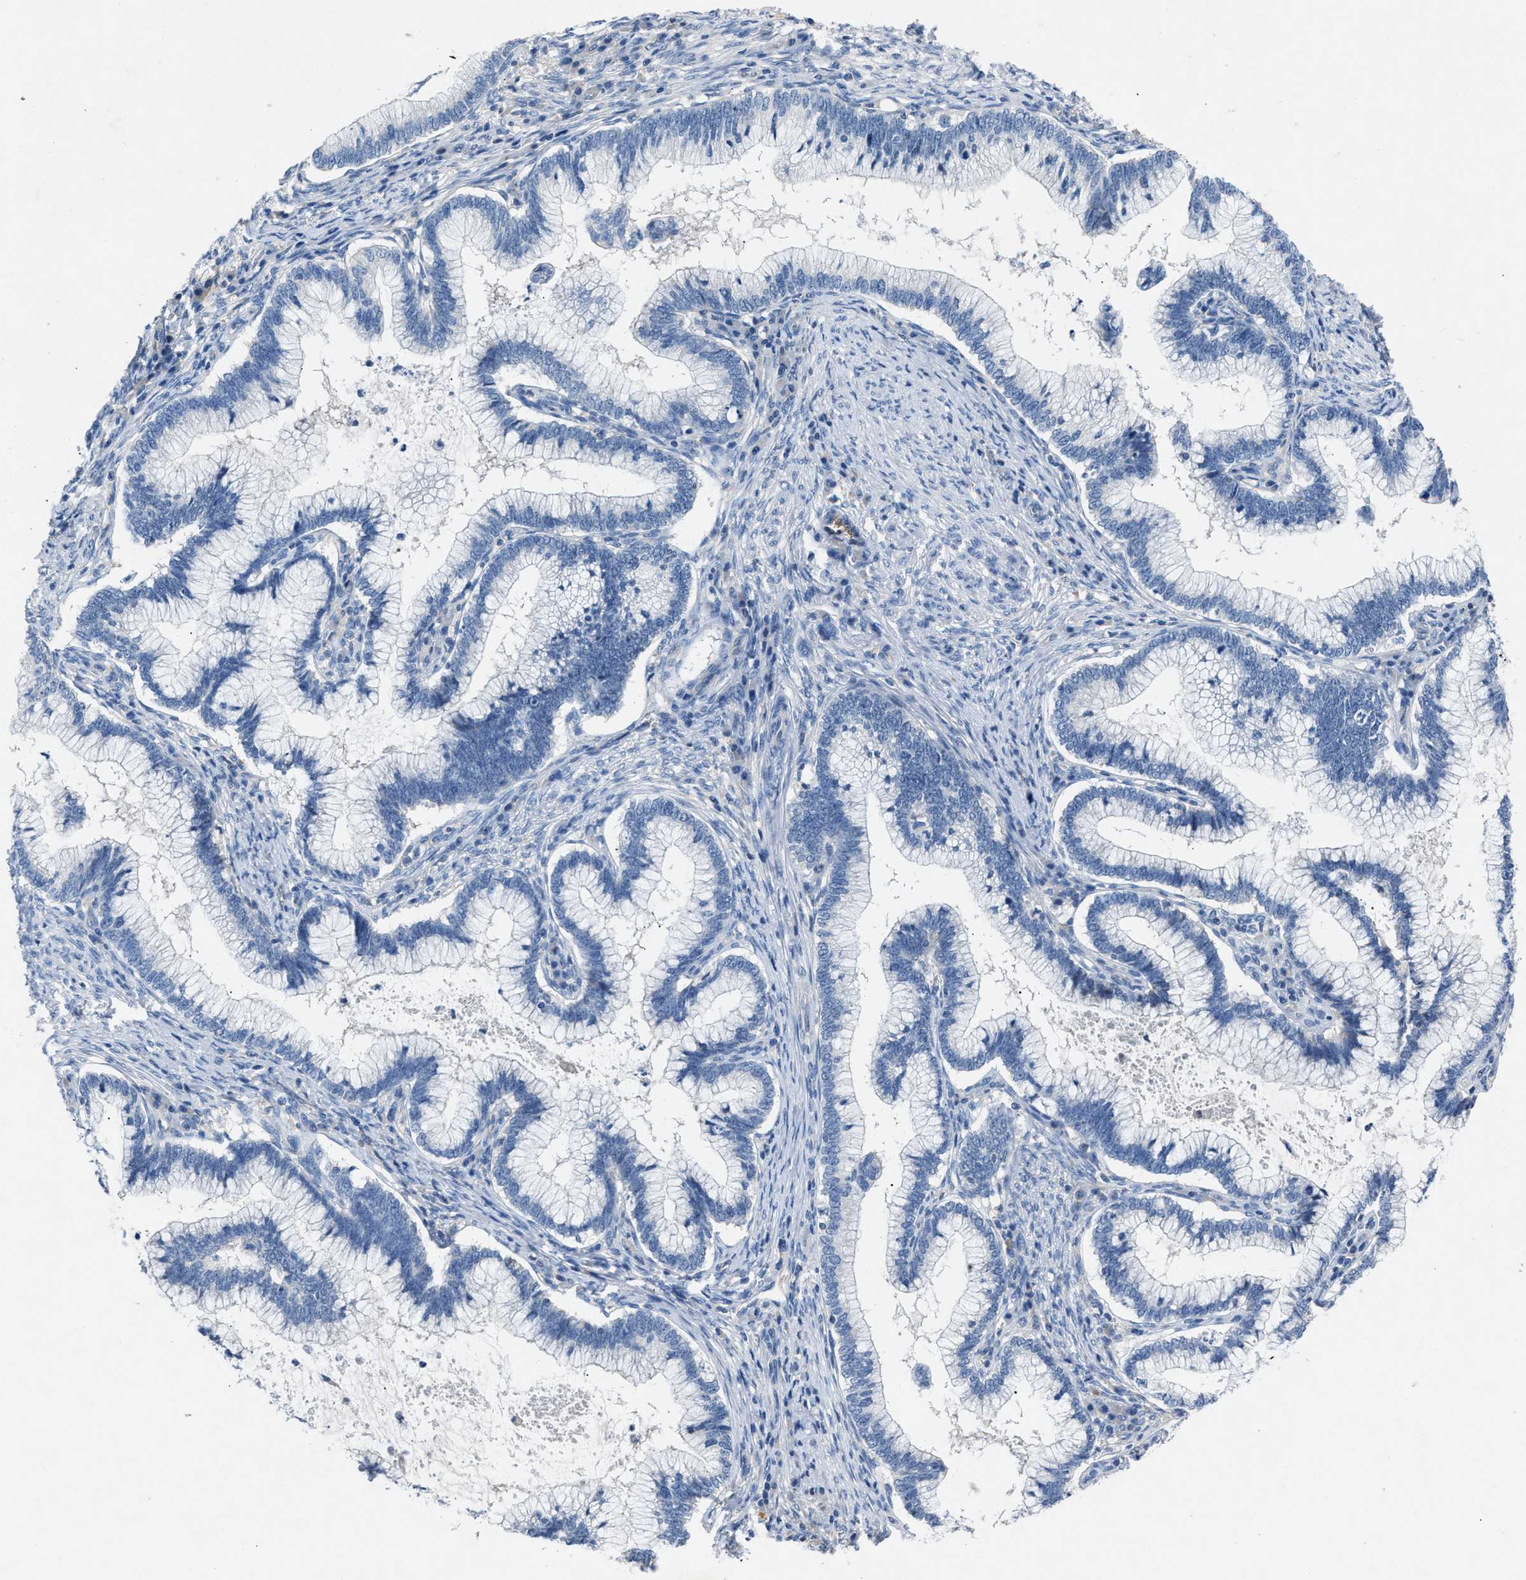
{"staining": {"intensity": "negative", "quantity": "none", "location": "none"}, "tissue": "cervical cancer", "cell_type": "Tumor cells", "image_type": "cancer", "snomed": [{"axis": "morphology", "description": "Adenocarcinoma, NOS"}, {"axis": "topography", "description": "Cervix"}], "caption": "Cervical cancer was stained to show a protein in brown. There is no significant staining in tumor cells.", "gene": "DNAAF5", "patient": {"sex": "female", "age": 36}}